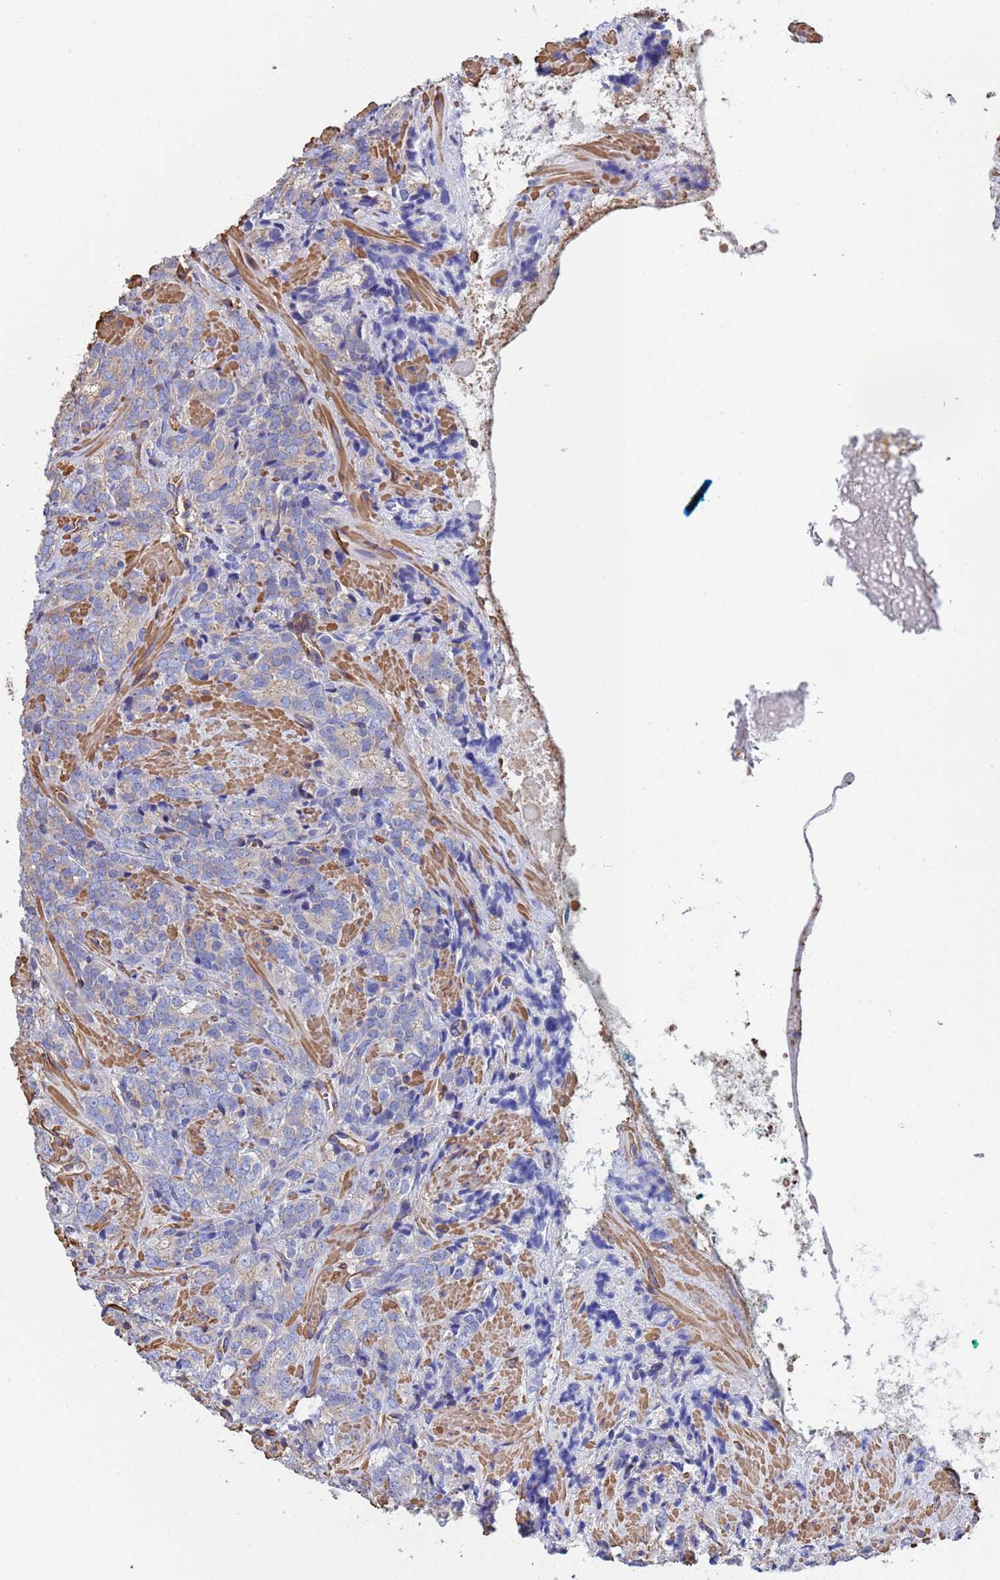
{"staining": {"intensity": "weak", "quantity": "<25%", "location": "cytoplasmic/membranous"}, "tissue": "prostate cancer", "cell_type": "Tumor cells", "image_type": "cancer", "snomed": [{"axis": "morphology", "description": "Adenocarcinoma, High grade"}, {"axis": "topography", "description": "Prostate"}], "caption": "The immunohistochemistry (IHC) micrograph has no significant staining in tumor cells of adenocarcinoma (high-grade) (prostate) tissue.", "gene": "MYL12A", "patient": {"sex": "male", "age": 64}}